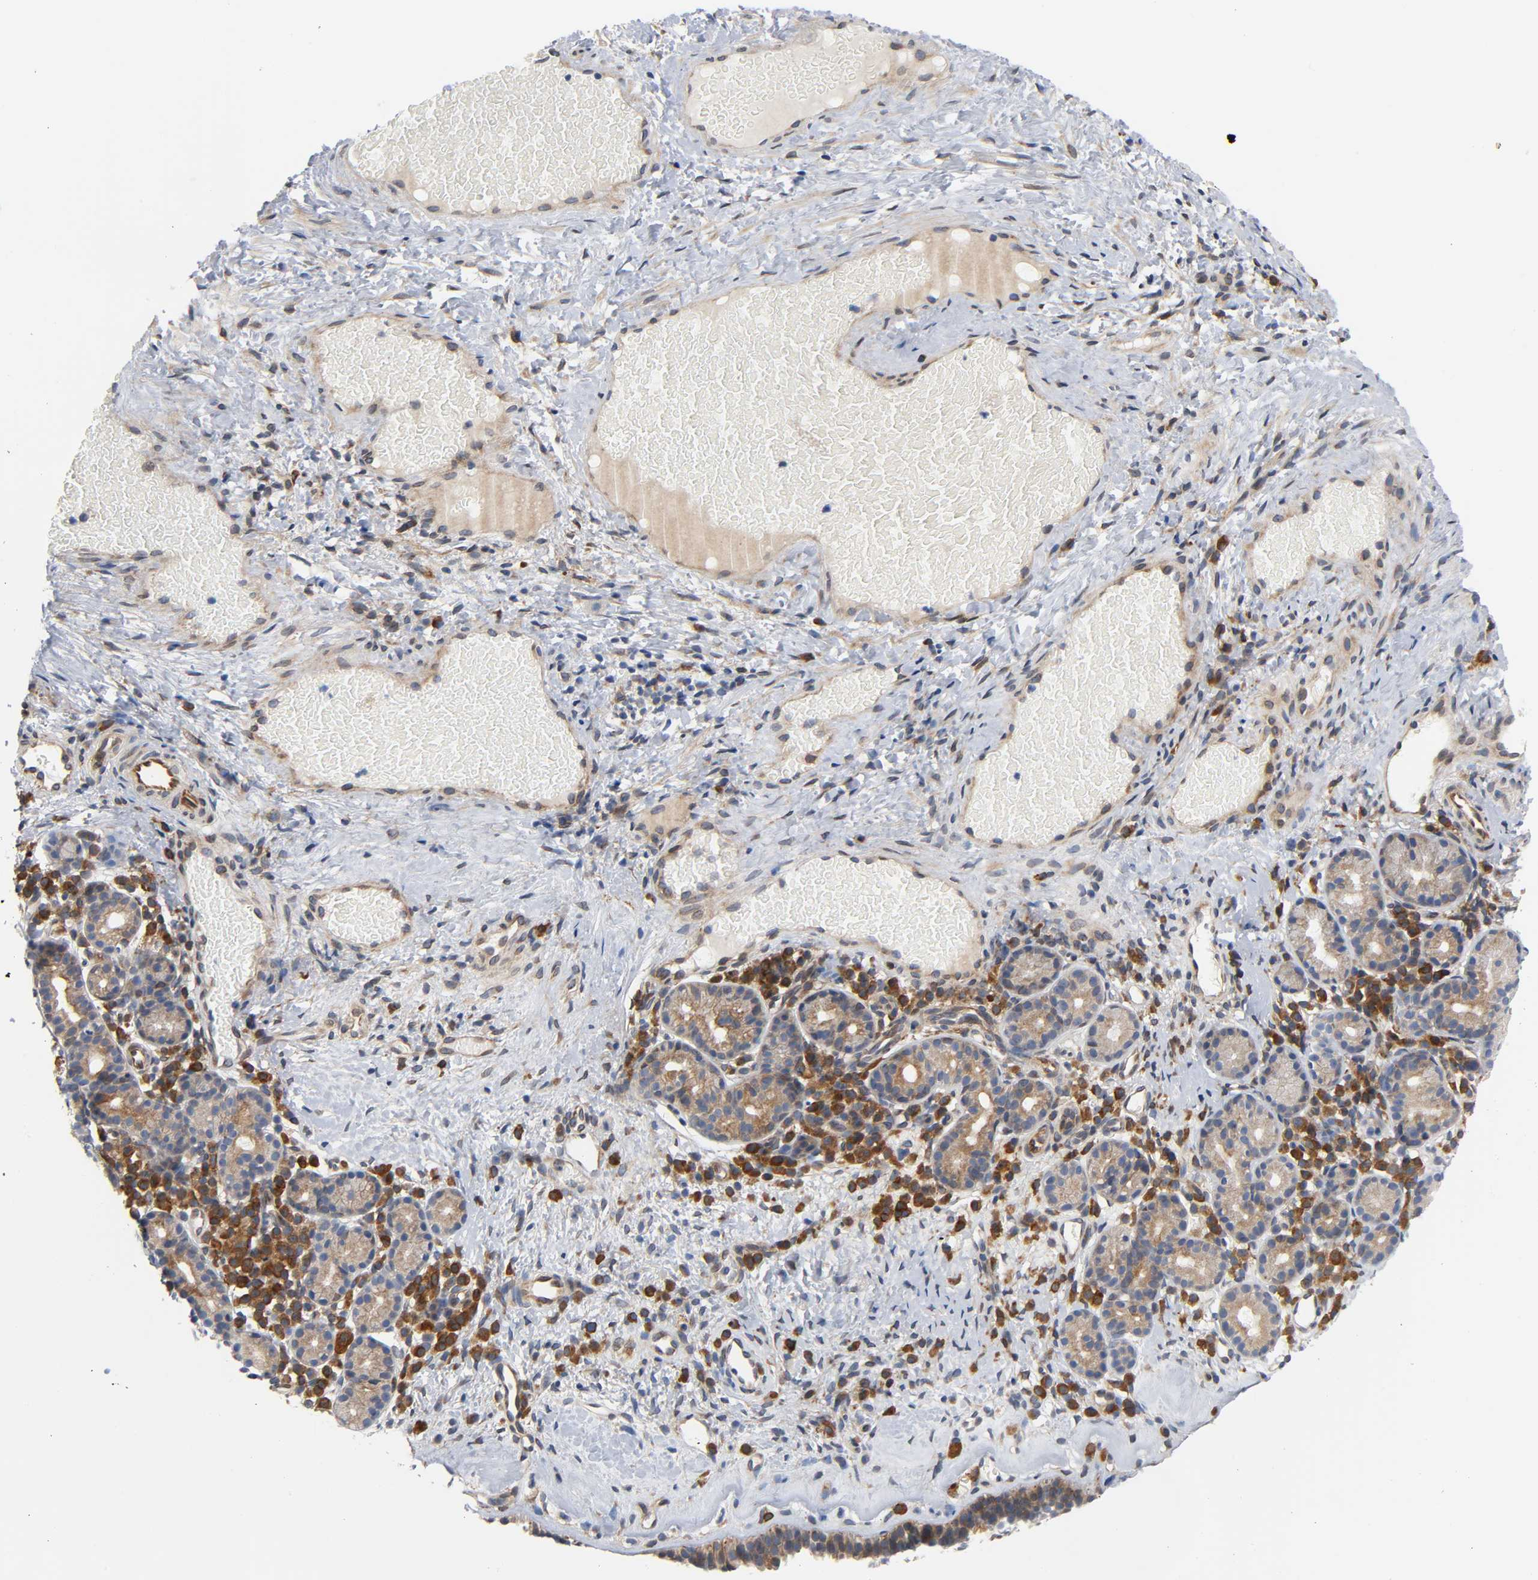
{"staining": {"intensity": "moderate", "quantity": ">75%", "location": "cytoplasmic/membranous"}, "tissue": "nasopharynx", "cell_type": "Respiratory epithelial cells", "image_type": "normal", "snomed": [{"axis": "morphology", "description": "Normal tissue, NOS"}, {"axis": "morphology", "description": "Inflammation, NOS"}, {"axis": "topography", "description": "Nasopharynx"}], "caption": "Immunohistochemical staining of unremarkable nasopharynx displays moderate cytoplasmic/membranous protein expression in about >75% of respiratory epithelial cells. (Brightfield microscopy of DAB IHC at high magnification).", "gene": "ASB6", "patient": {"sex": "female", "age": 55}}